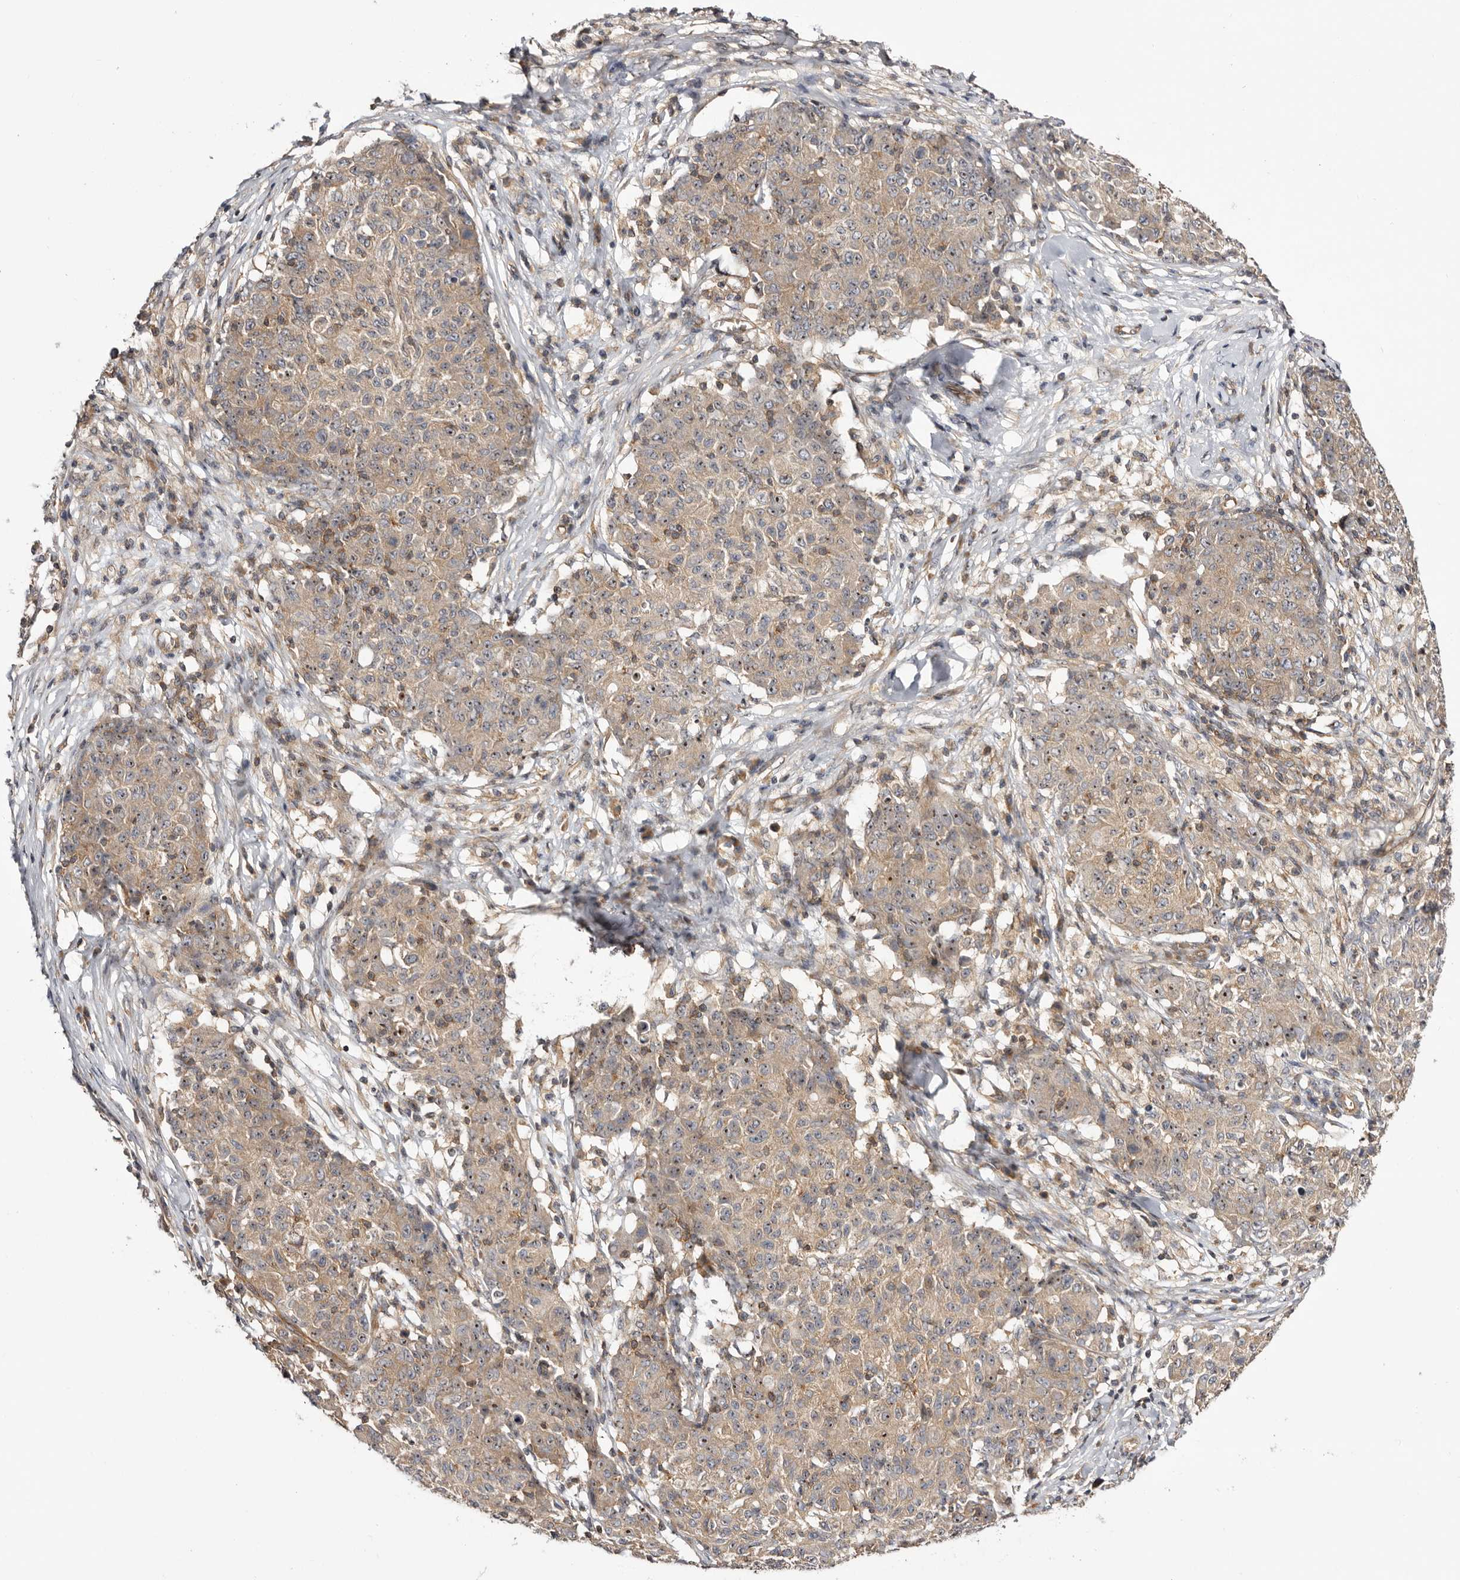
{"staining": {"intensity": "weak", "quantity": ">75%", "location": "cytoplasmic/membranous,nuclear"}, "tissue": "ovarian cancer", "cell_type": "Tumor cells", "image_type": "cancer", "snomed": [{"axis": "morphology", "description": "Carcinoma, endometroid"}, {"axis": "topography", "description": "Ovary"}], "caption": "Tumor cells reveal low levels of weak cytoplasmic/membranous and nuclear expression in approximately >75% of cells in ovarian cancer.", "gene": "PANK4", "patient": {"sex": "female", "age": 42}}